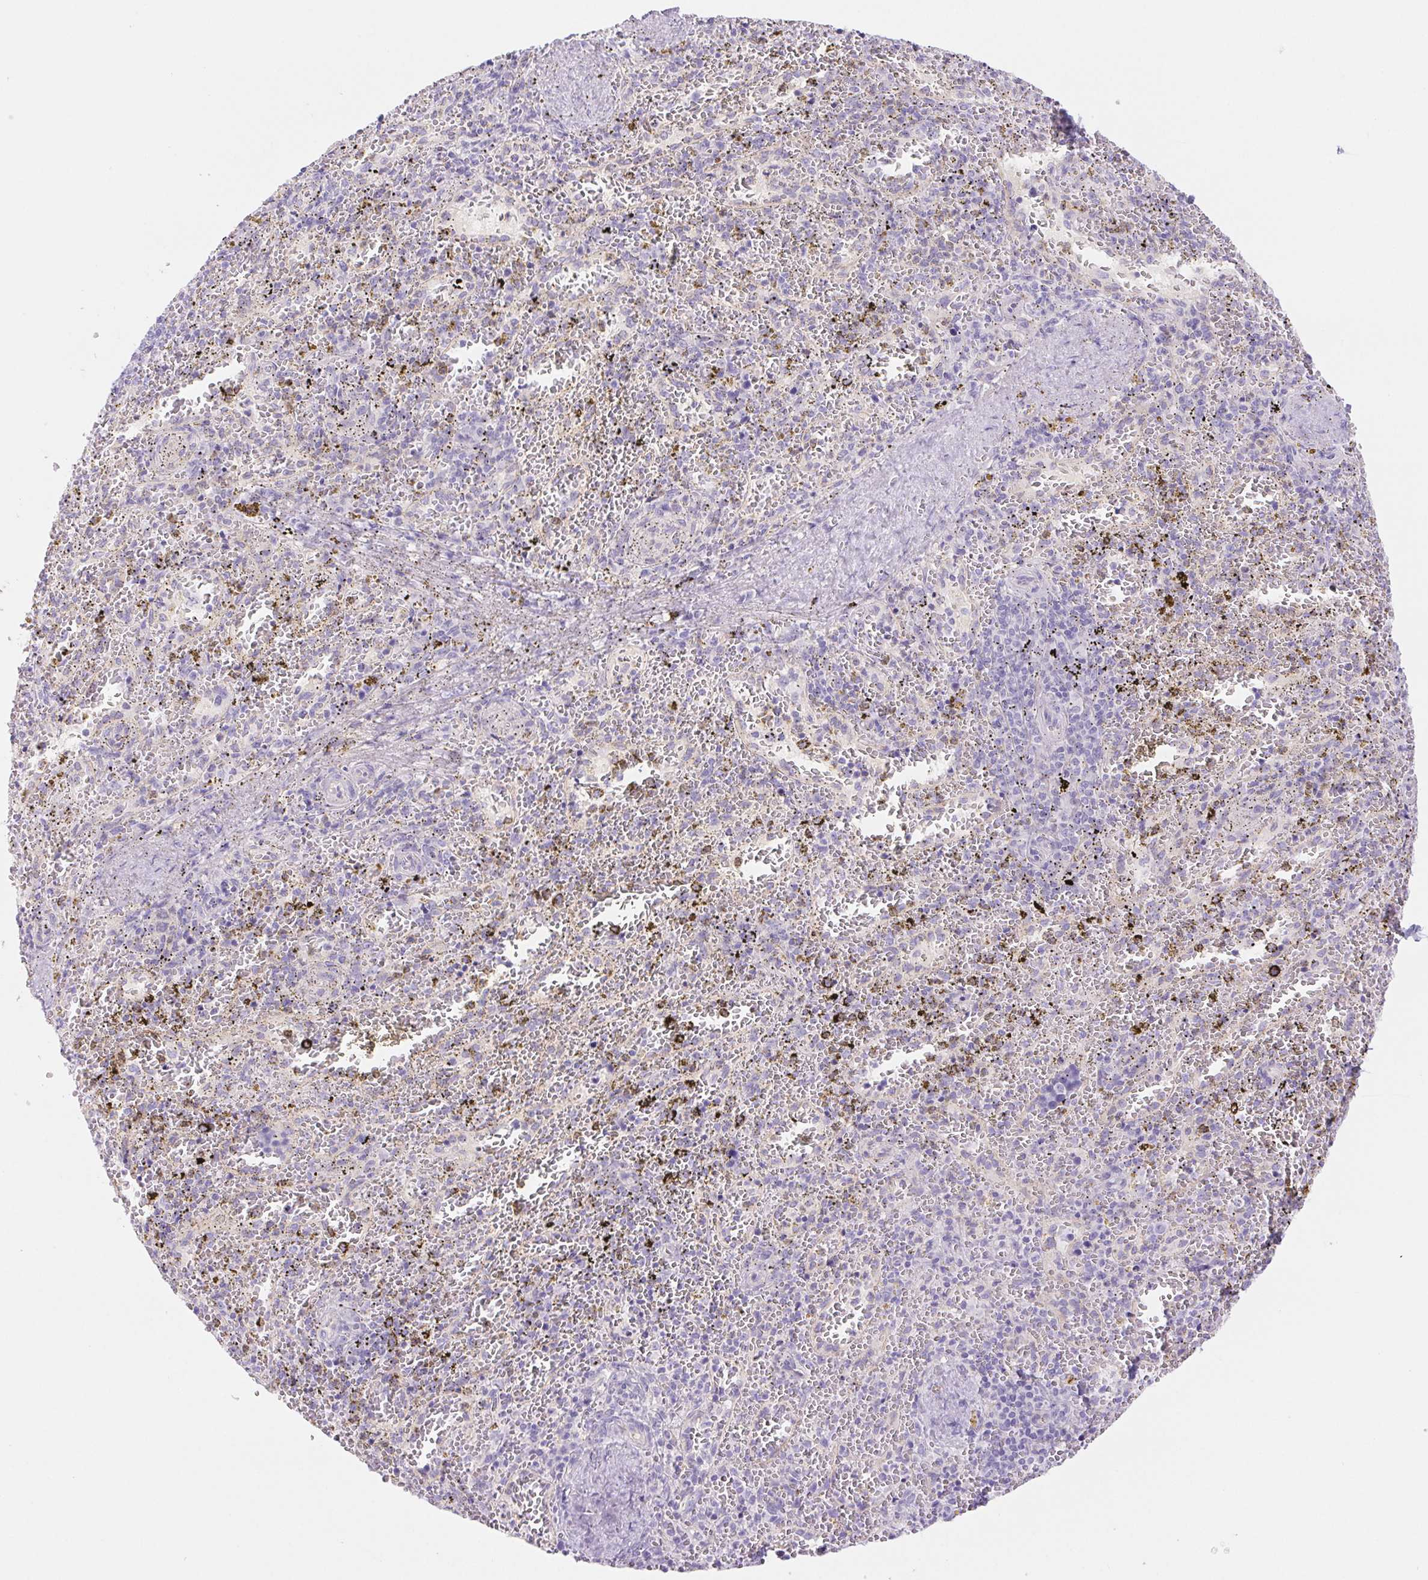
{"staining": {"intensity": "negative", "quantity": "none", "location": "none"}, "tissue": "spleen", "cell_type": "Cells in red pulp", "image_type": "normal", "snomed": [{"axis": "morphology", "description": "Normal tissue, NOS"}, {"axis": "topography", "description": "Spleen"}], "caption": "Micrograph shows no significant protein expression in cells in red pulp of unremarkable spleen.", "gene": "PNLIP", "patient": {"sex": "female", "age": 50}}